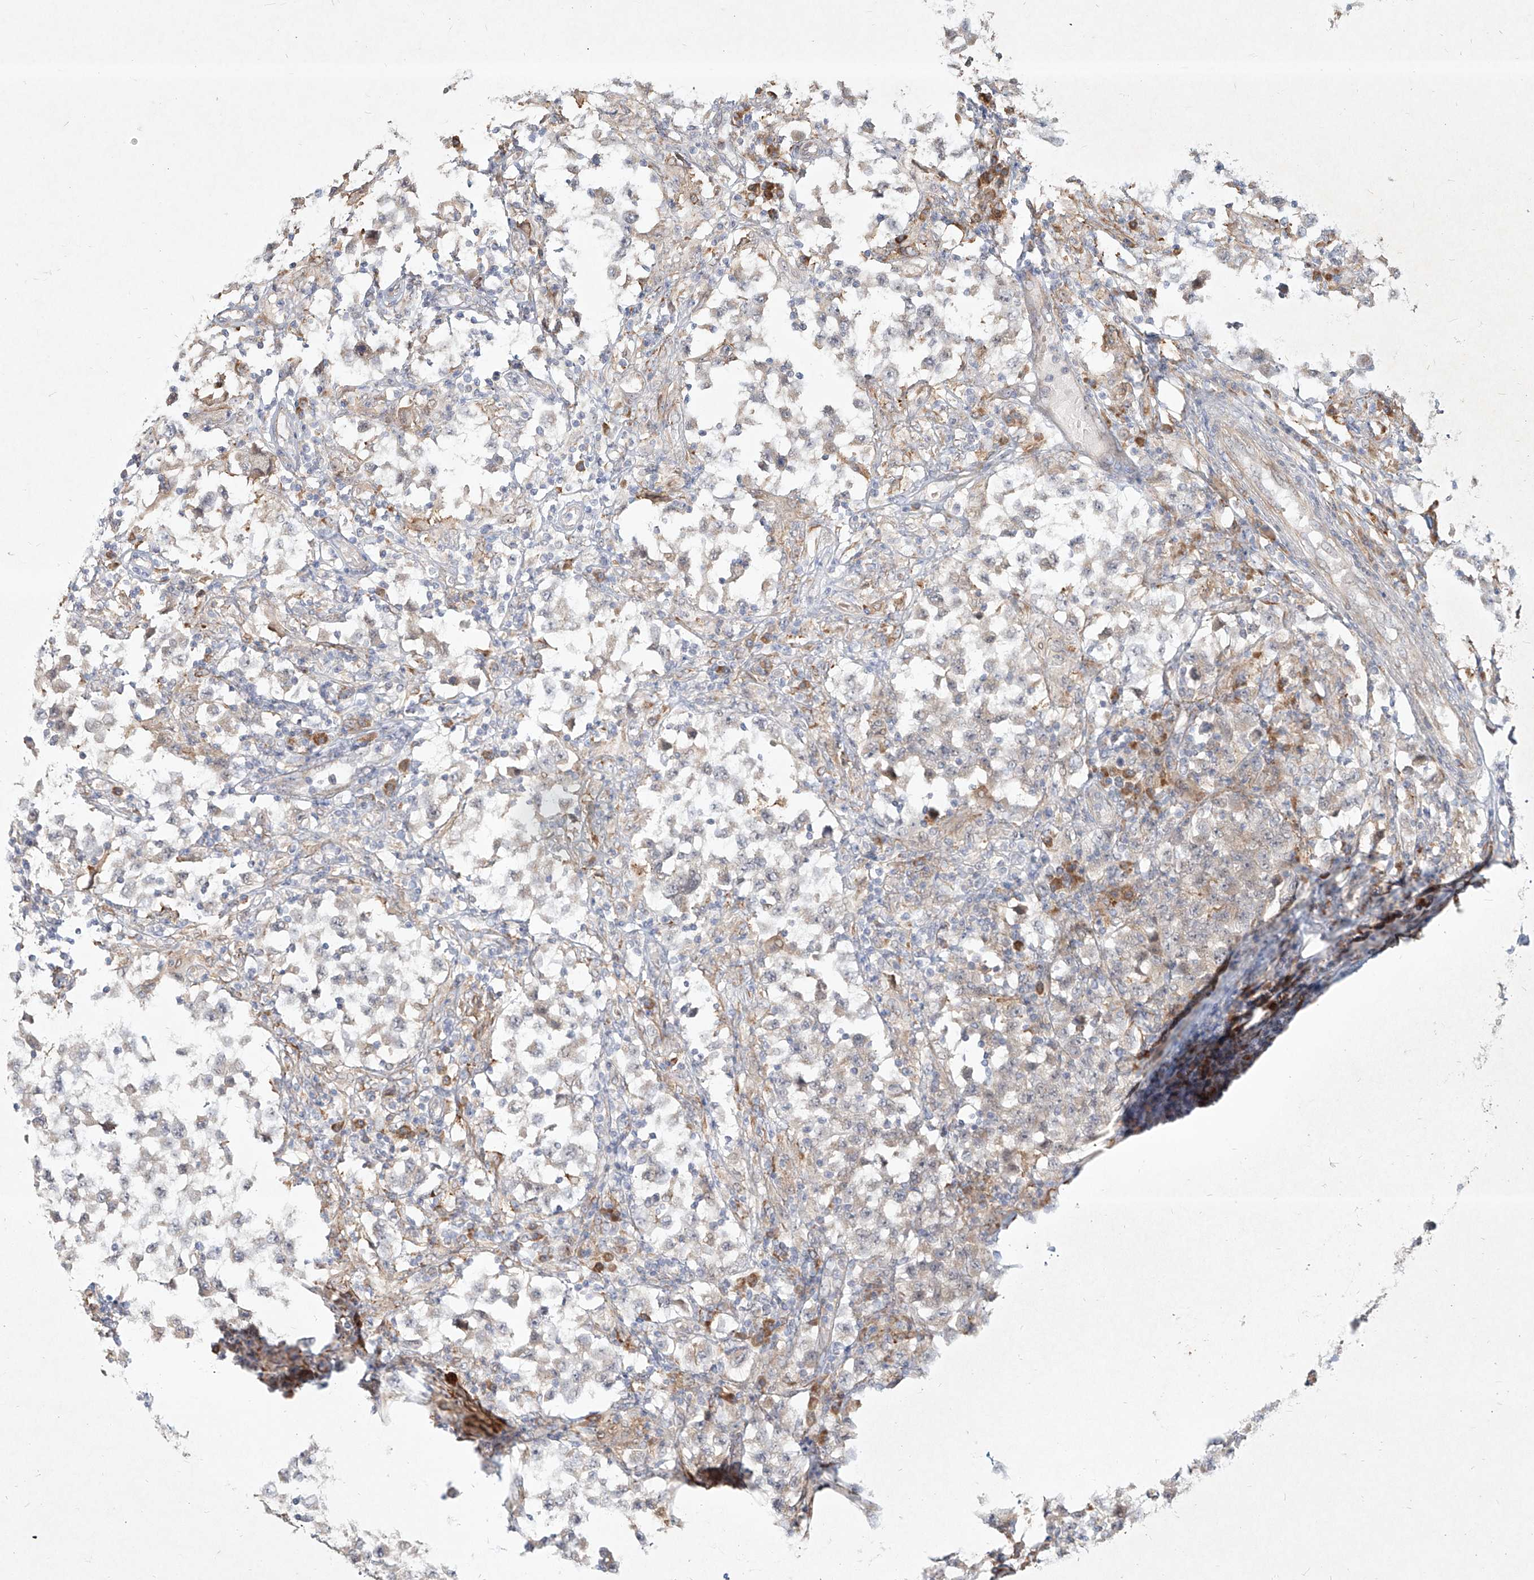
{"staining": {"intensity": "negative", "quantity": "none", "location": "none"}, "tissue": "testis cancer", "cell_type": "Tumor cells", "image_type": "cancer", "snomed": [{"axis": "morphology", "description": "Carcinoma, Embryonal, NOS"}, {"axis": "topography", "description": "Testis"}], "caption": "This is an immunohistochemistry (IHC) histopathology image of embryonal carcinoma (testis). There is no positivity in tumor cells.", "gene": "CD209", "patient": {"sex": "male", "age": 21}}